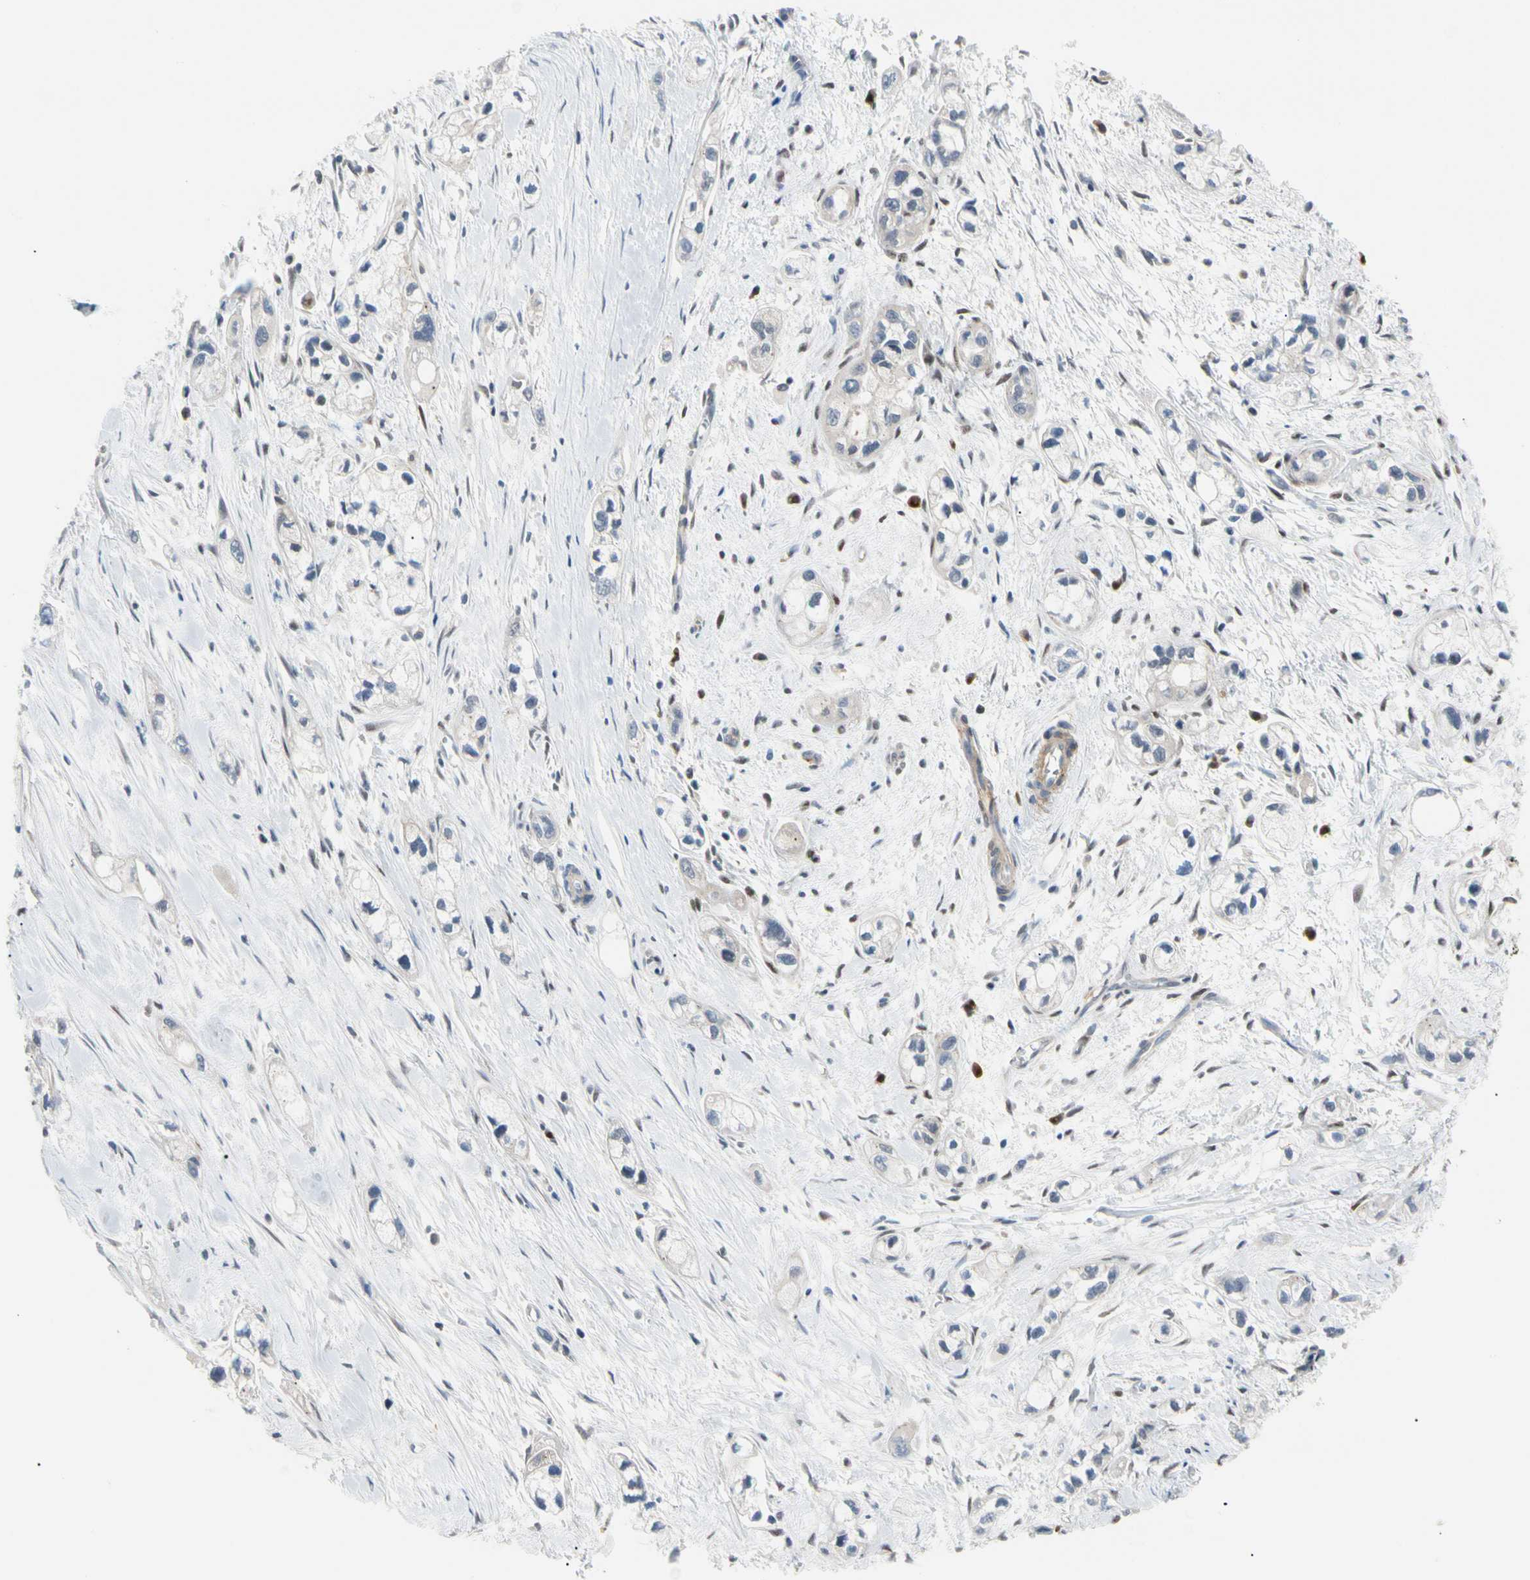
{"staining": {"intensity": "negative", "quantity": "none", "location": "none"}, "tissue": "pancreatic cancer", "cell_type": "Tumor cells", "image_type": "cancer", "snomed": [{"axis": "morphology", "description": "Adenocarcinoma, NOS"}, {"axis": "topography", "description": "Pancreas"}], "caption": "The micrograph exhibits no significant staining in tumor cells of adenocarcinoma (pancreatic). The staining was performed using DAB (3,3'-diaminobenzidine) to visualize the protein expression in brown, while the nuclei were stained in blue with hematoxylin (Magnification: 20x).", "gene": "SEC23B", "patient": {"sex": "male", "age": 74}}